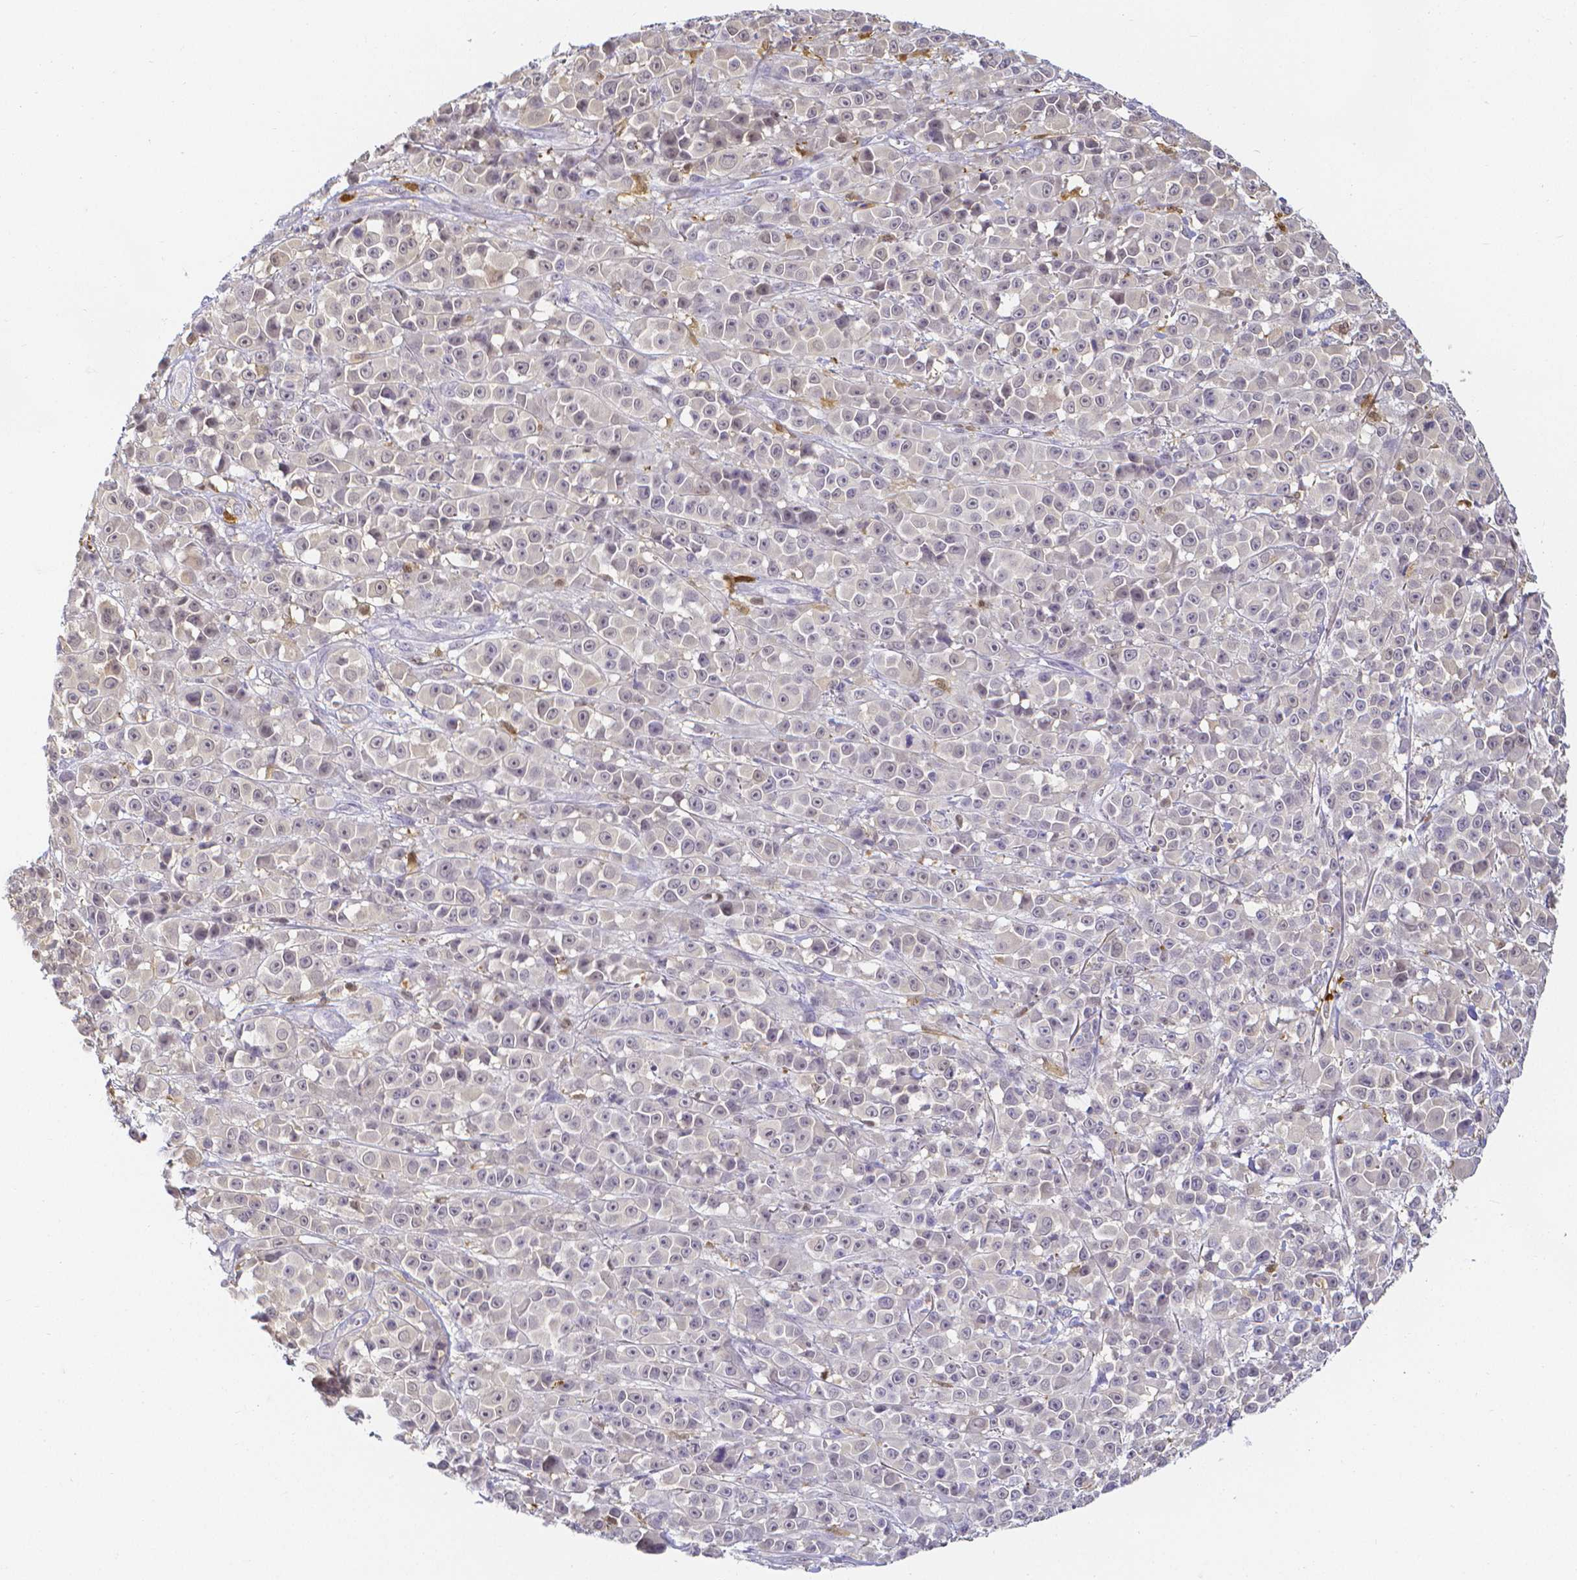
{"staining": {"intensity": "negative", "quantity": "none", "location": "none"}, "tissue": "melanoma", "cell_type": "Tumor cells", "image_type": "cancer", "snomed": [{"axis": "morphology", "description": "Malignant melanoma, NOS"}, {"axis": "topography", "description": "Skin"}, {"axis": "topography", "description": "Skin of back"}], "caption": "This is an immunohistochemistry micrograph of human malignant melanoma. There is no expression in tumor cells.", "gene": "COTL1", "patient": {"sex": "male", "age": 91}}